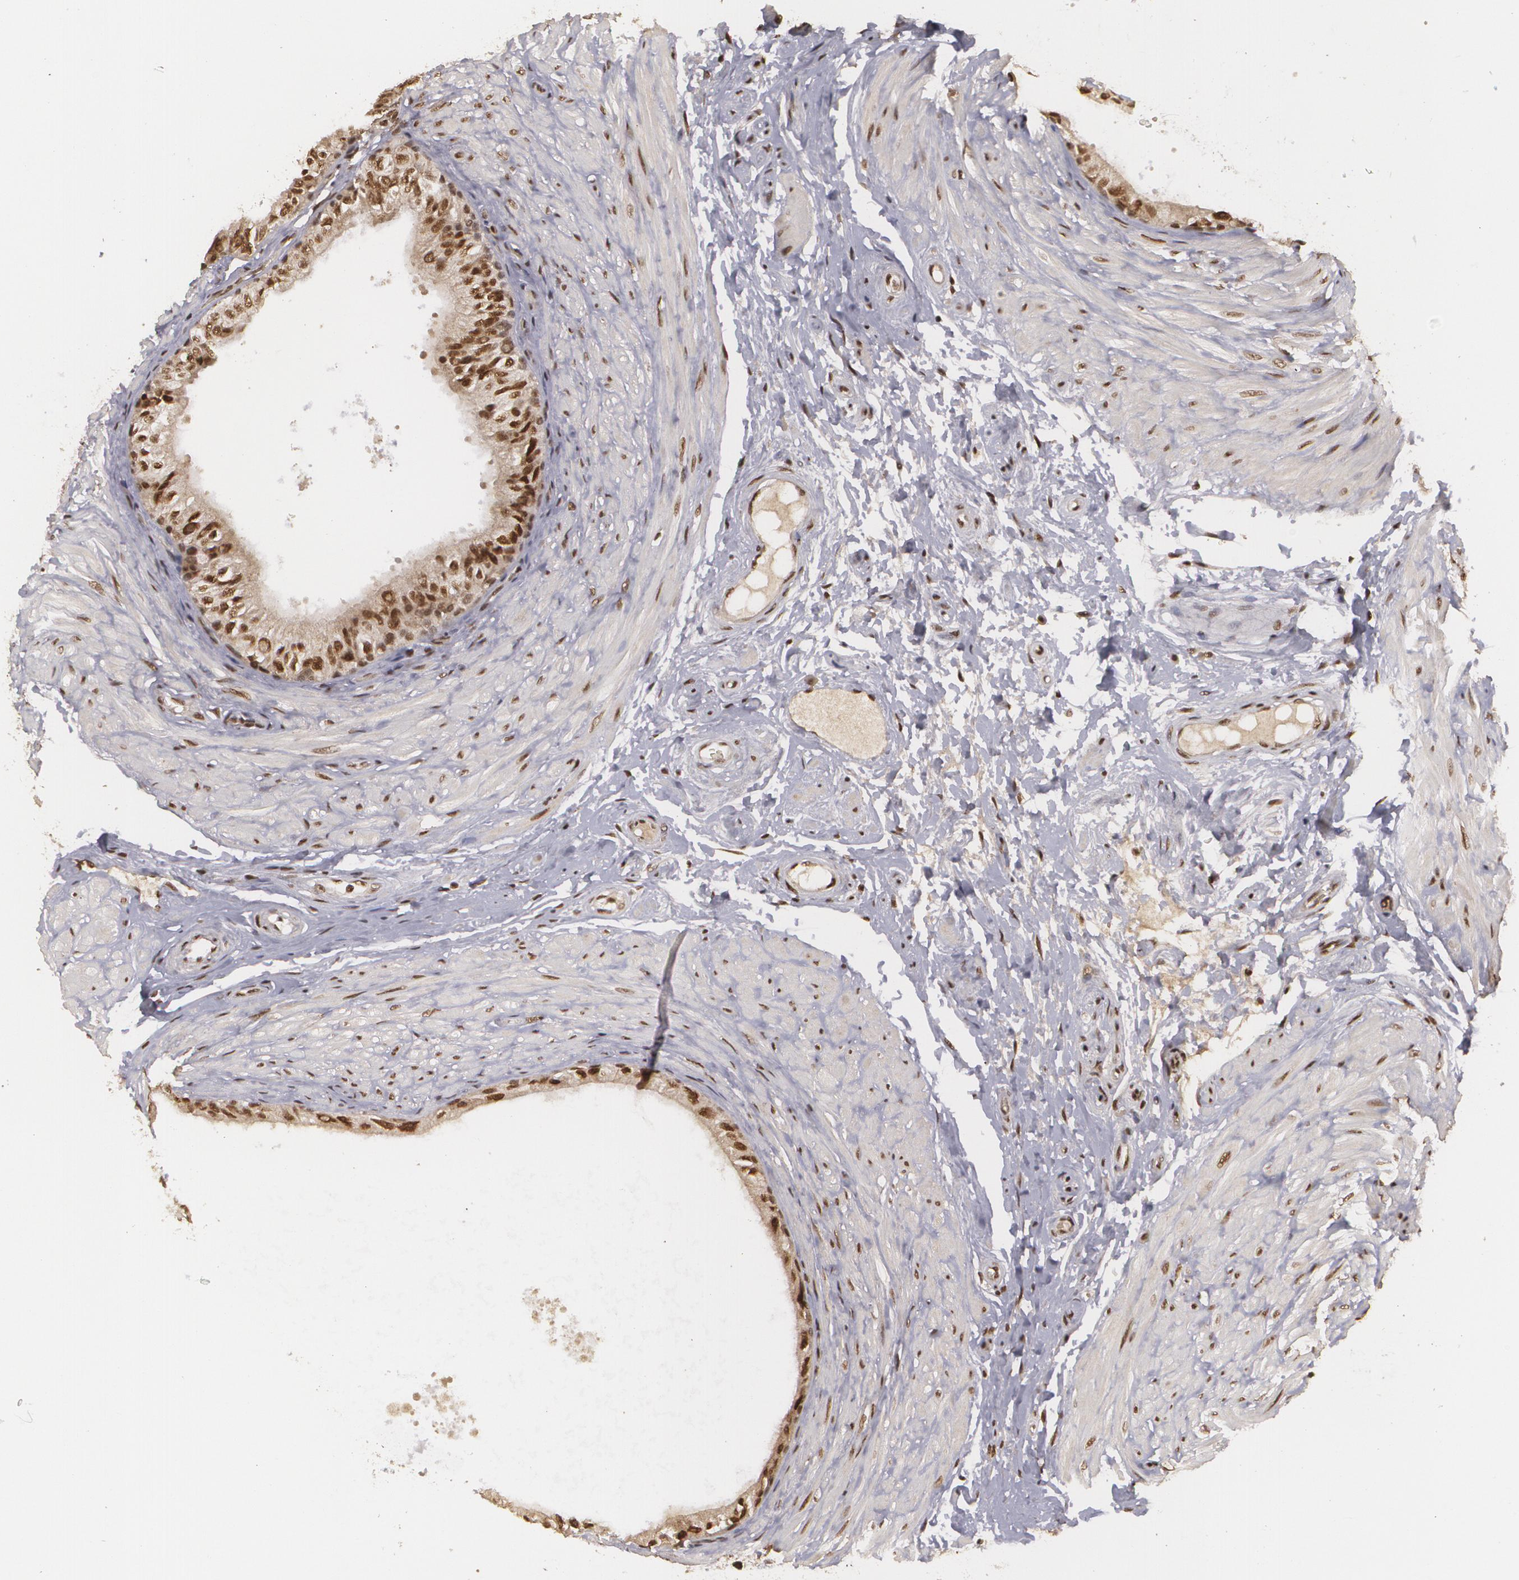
{"staining": {"intensity": "strong", "quantity": ">75%", "location": "nuclear"}, "tissue": "epididymis", "cell_type": "Glandular cells", "image_type": "normal", "snomed": [{"axis": "morphology", "description": "Normal tissue, NOS"}, {"axis": "topography", "description": "Epididymis"}], "caption": "A high-resolution micrograph shows immunohistochemistry staining of benign epididymis, which reveals strong nuclear positivity in about >75% of glandular cells. Nuclei are stained in blue.", "gene": "RXRB", "patient": {"sex": "male", "age": 68}}